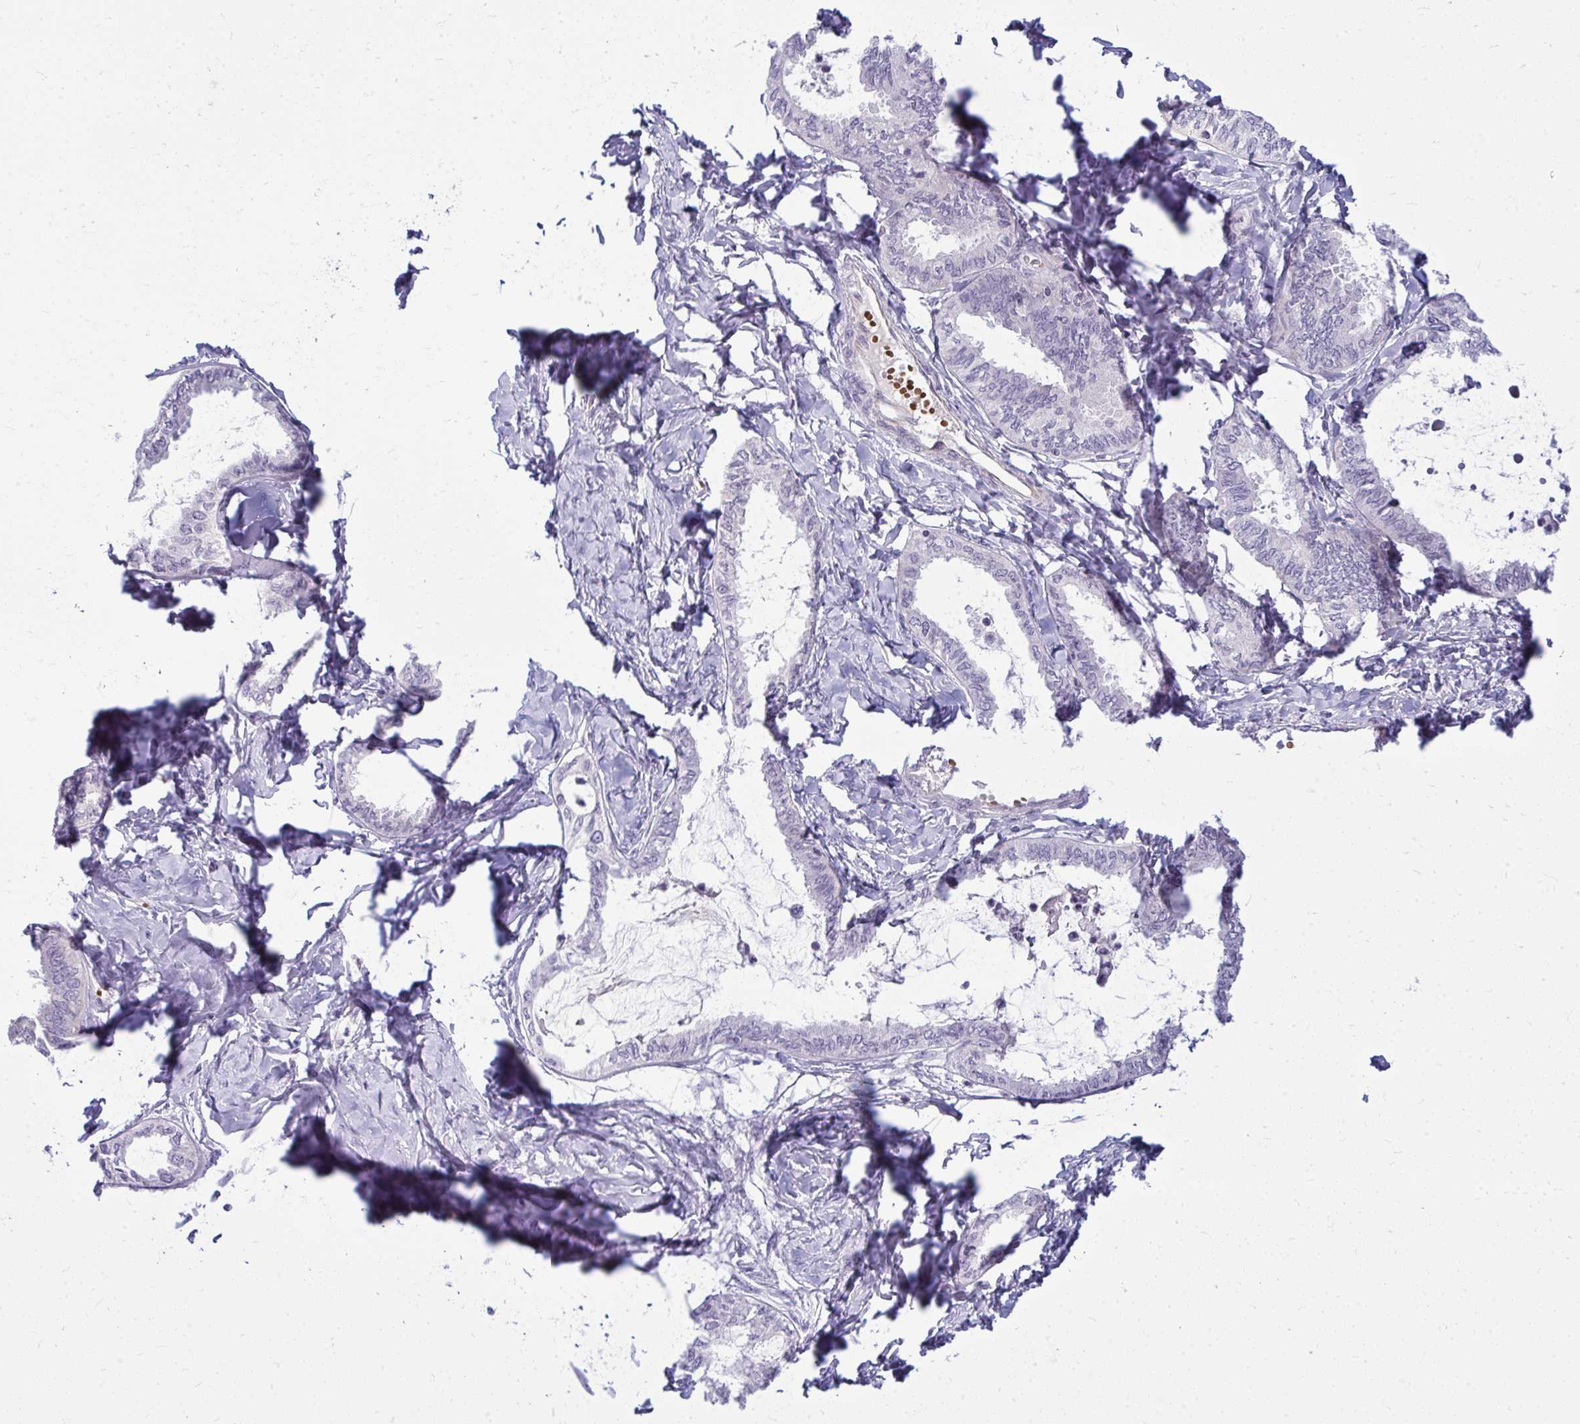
{"staining": {"intensity": "negative", "quantity": "none", "location": "none"}, "tissue": "ovarian cancer", "cell_type": "Tumor cells", "image_type": "cancer", "snomed": [{"axis": "morphology", "description": "Carcinoma, endometroid"}, {"axis": "topography", "description": "Ovary"}], "caption": "This is an IHC photomicrograph of human ovarian cancer. There is no staining in tumor cells.", "gene": "SLC14A1", "patient": {"sex": "female", "age": 70}}